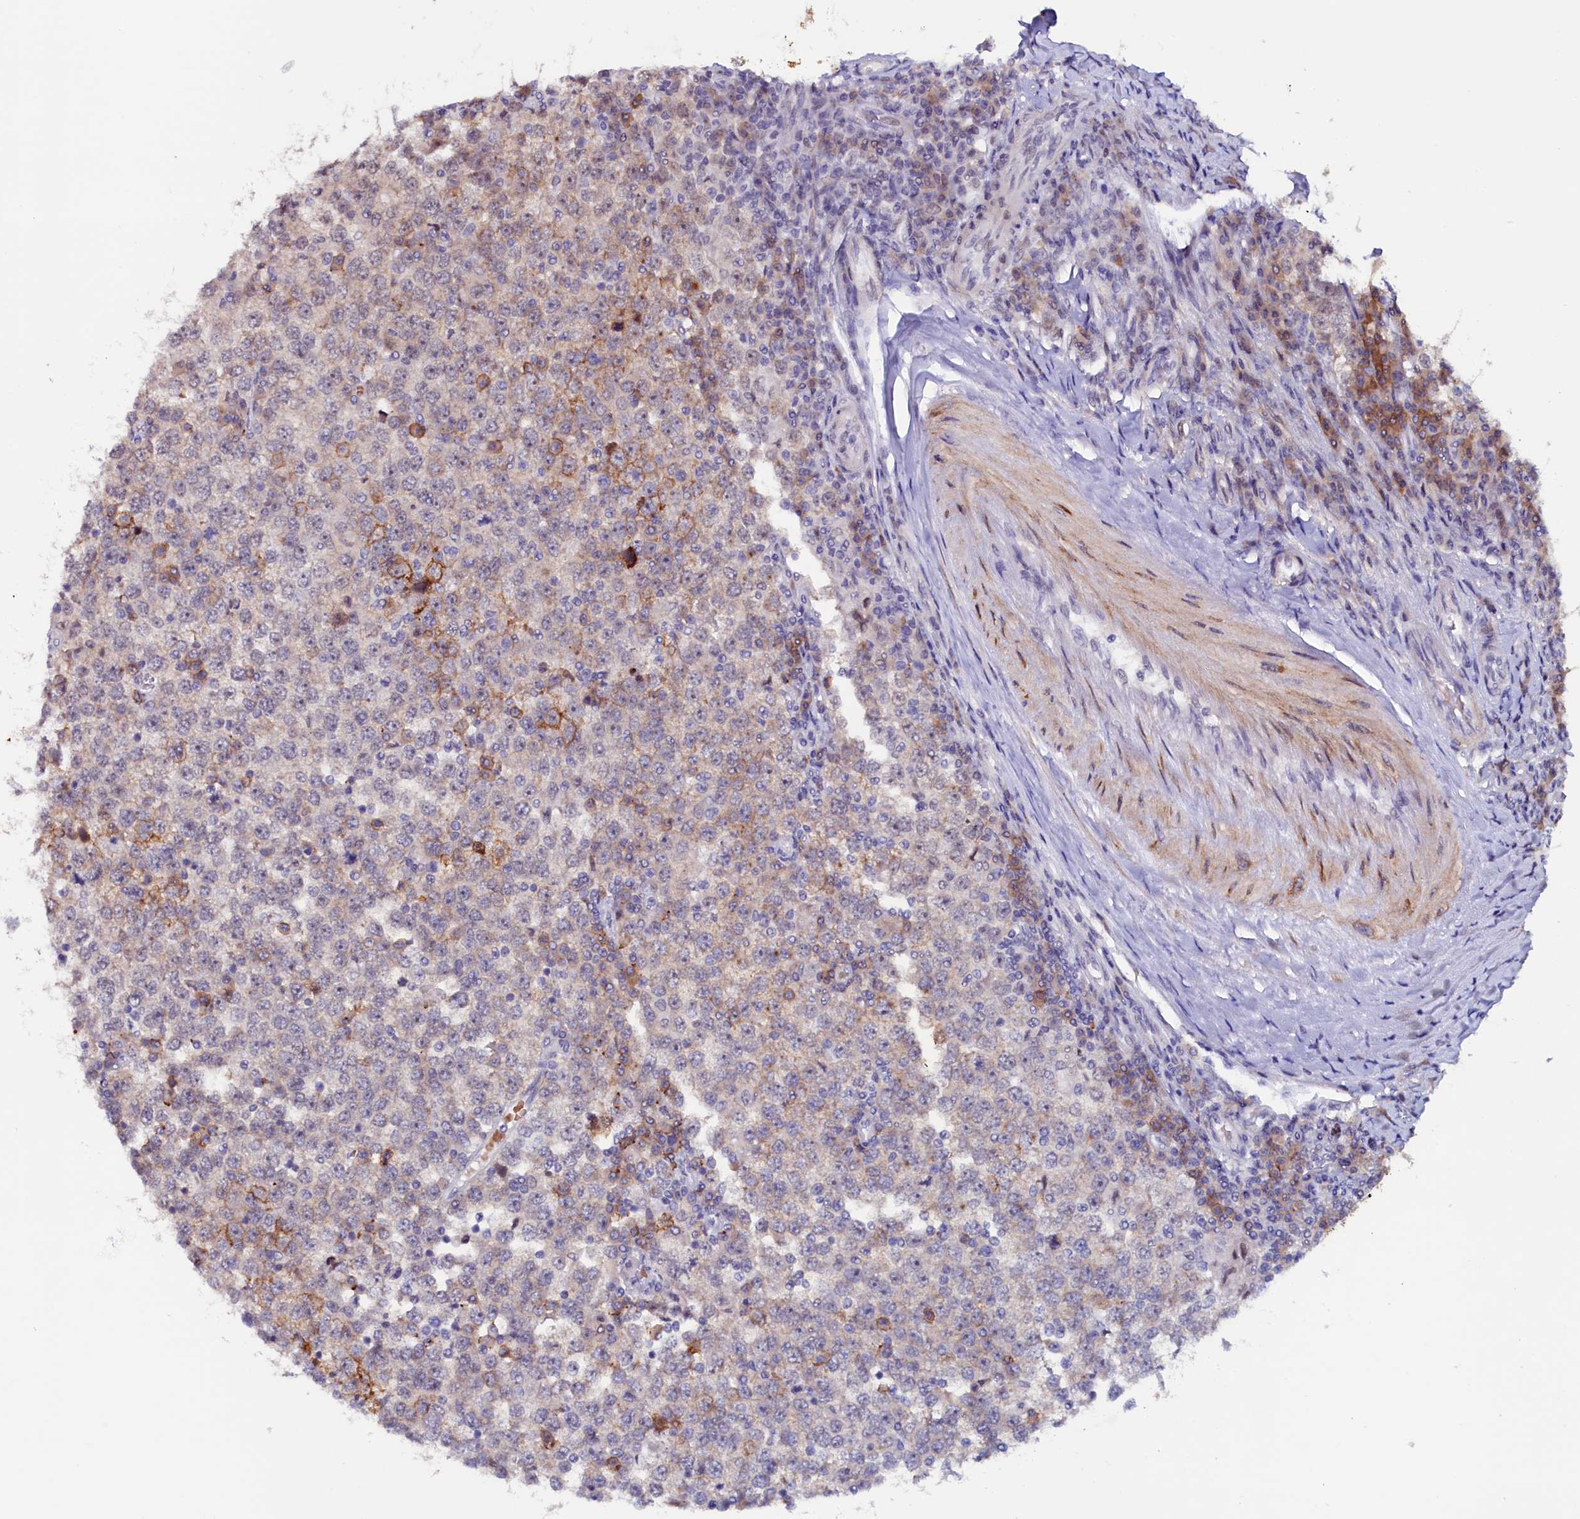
{"staining": {"intensity": "moderate", "quantity": "<25%", "location": "nuclear"}, "tissue": "testis cancer", "cell_type": "Tumor cells", "image_type": "cancer", "snomed": [{"axis": "morphology", "description": "Seminoma, NOS"}, {"axis": "topography", "description": "Testis"}], "caption": "The photomicrograph displays a brown stain indicating the presence of a protein in the nuclear of tumor cells in testis seminoma. (DAB (3,3'-diaminobenzidine) IHC with brightfield microscopy, high magnification).", "gene": "PACSIN3", "patient": {"sex": "male", "age": 65}}